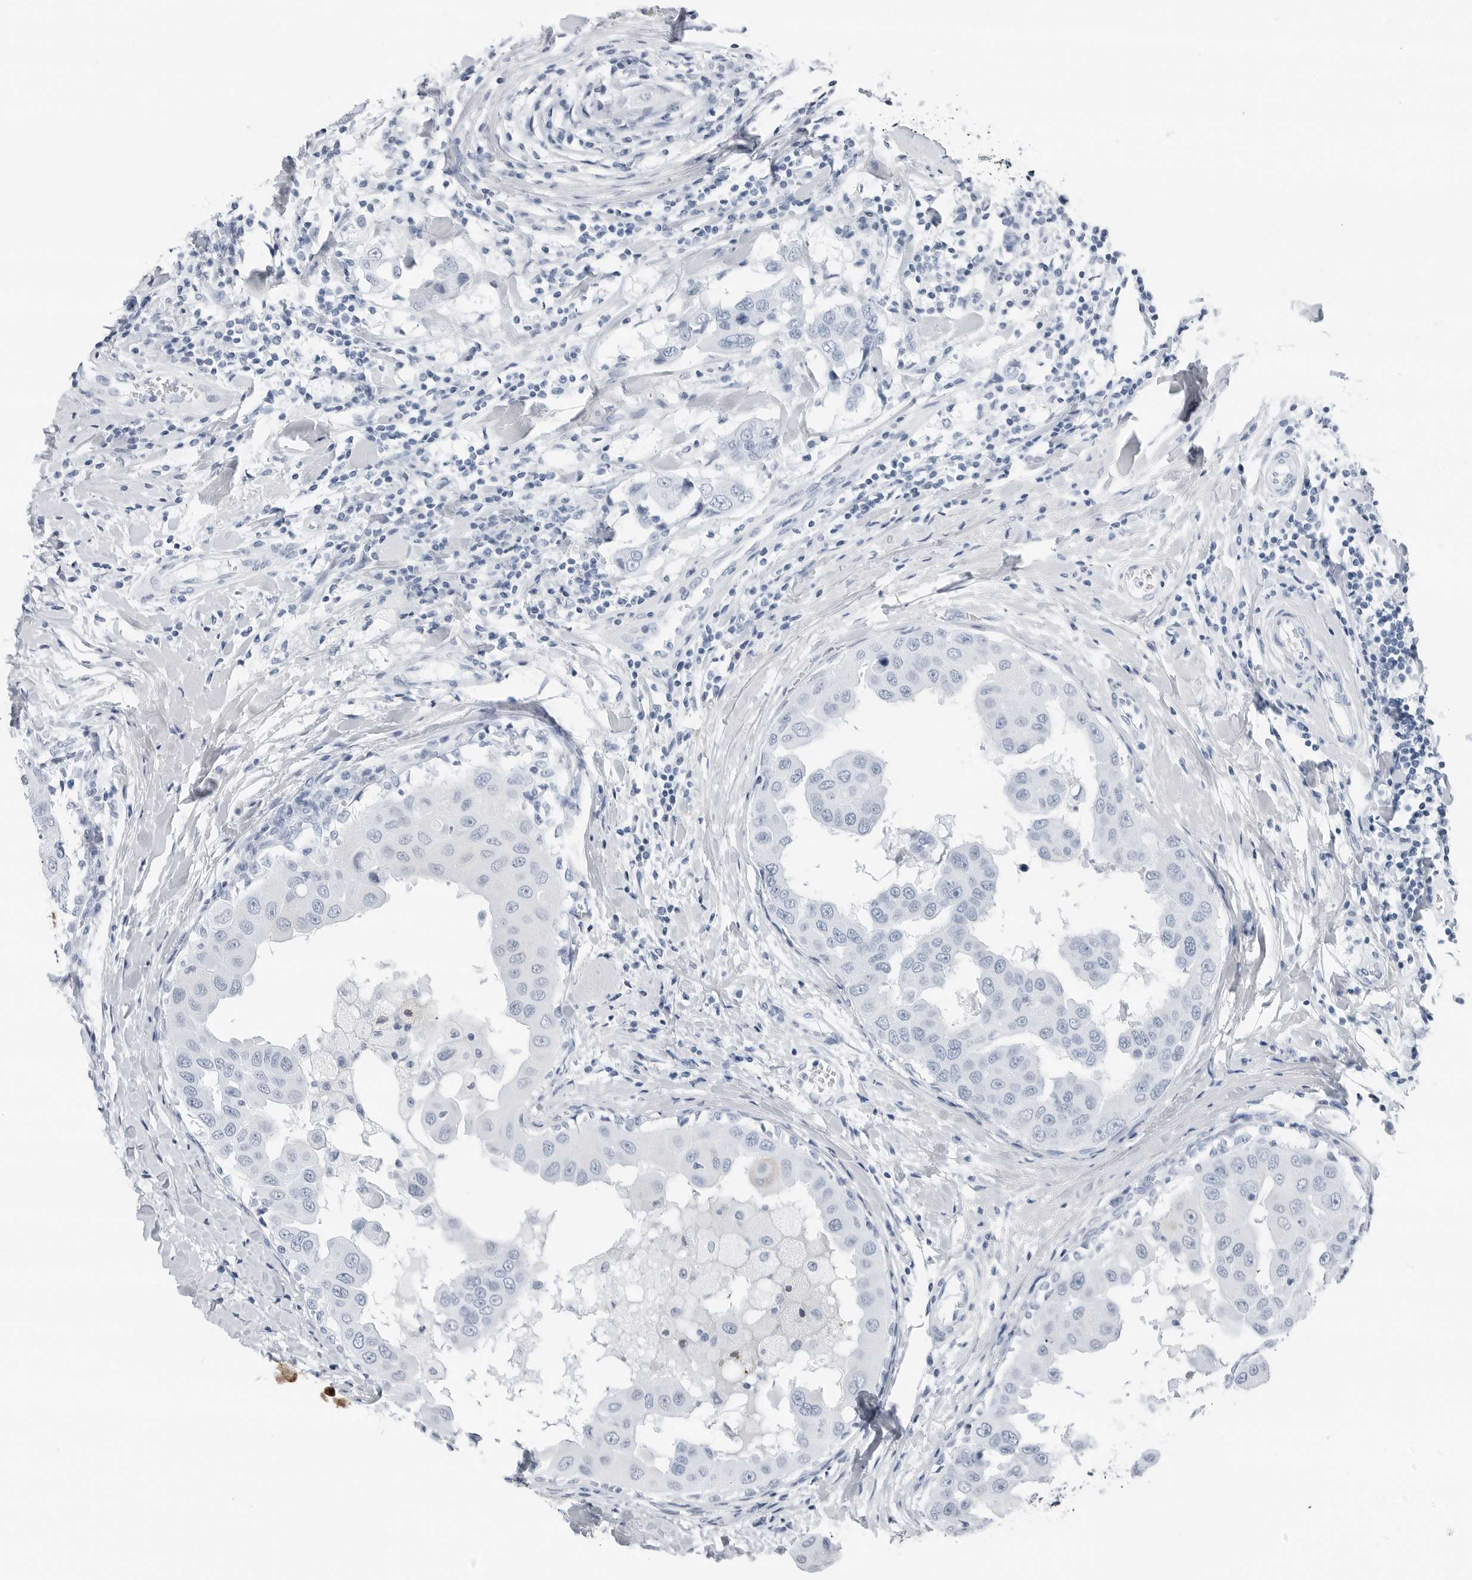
{"staining": {"intensity": "negative", "quantity": "none", "location": "none"}, "tissue": "breast cancer", "cell_type": "Tumor cells", "image_type": "cancer", "snomed": [{"axis": "morphology", "description": "Duct carcinoma"}, {"axis": "topography", "description": "Breast"}], "caption": "High power microscopy photomicrograph of an immunohistochemistry (IHC) micrograph of invasive ductal carcinoma (breast), revealing no significant staining in tumor cells.", "gene": "SLPI", "patient": {"sex": "female", "age": 27}}